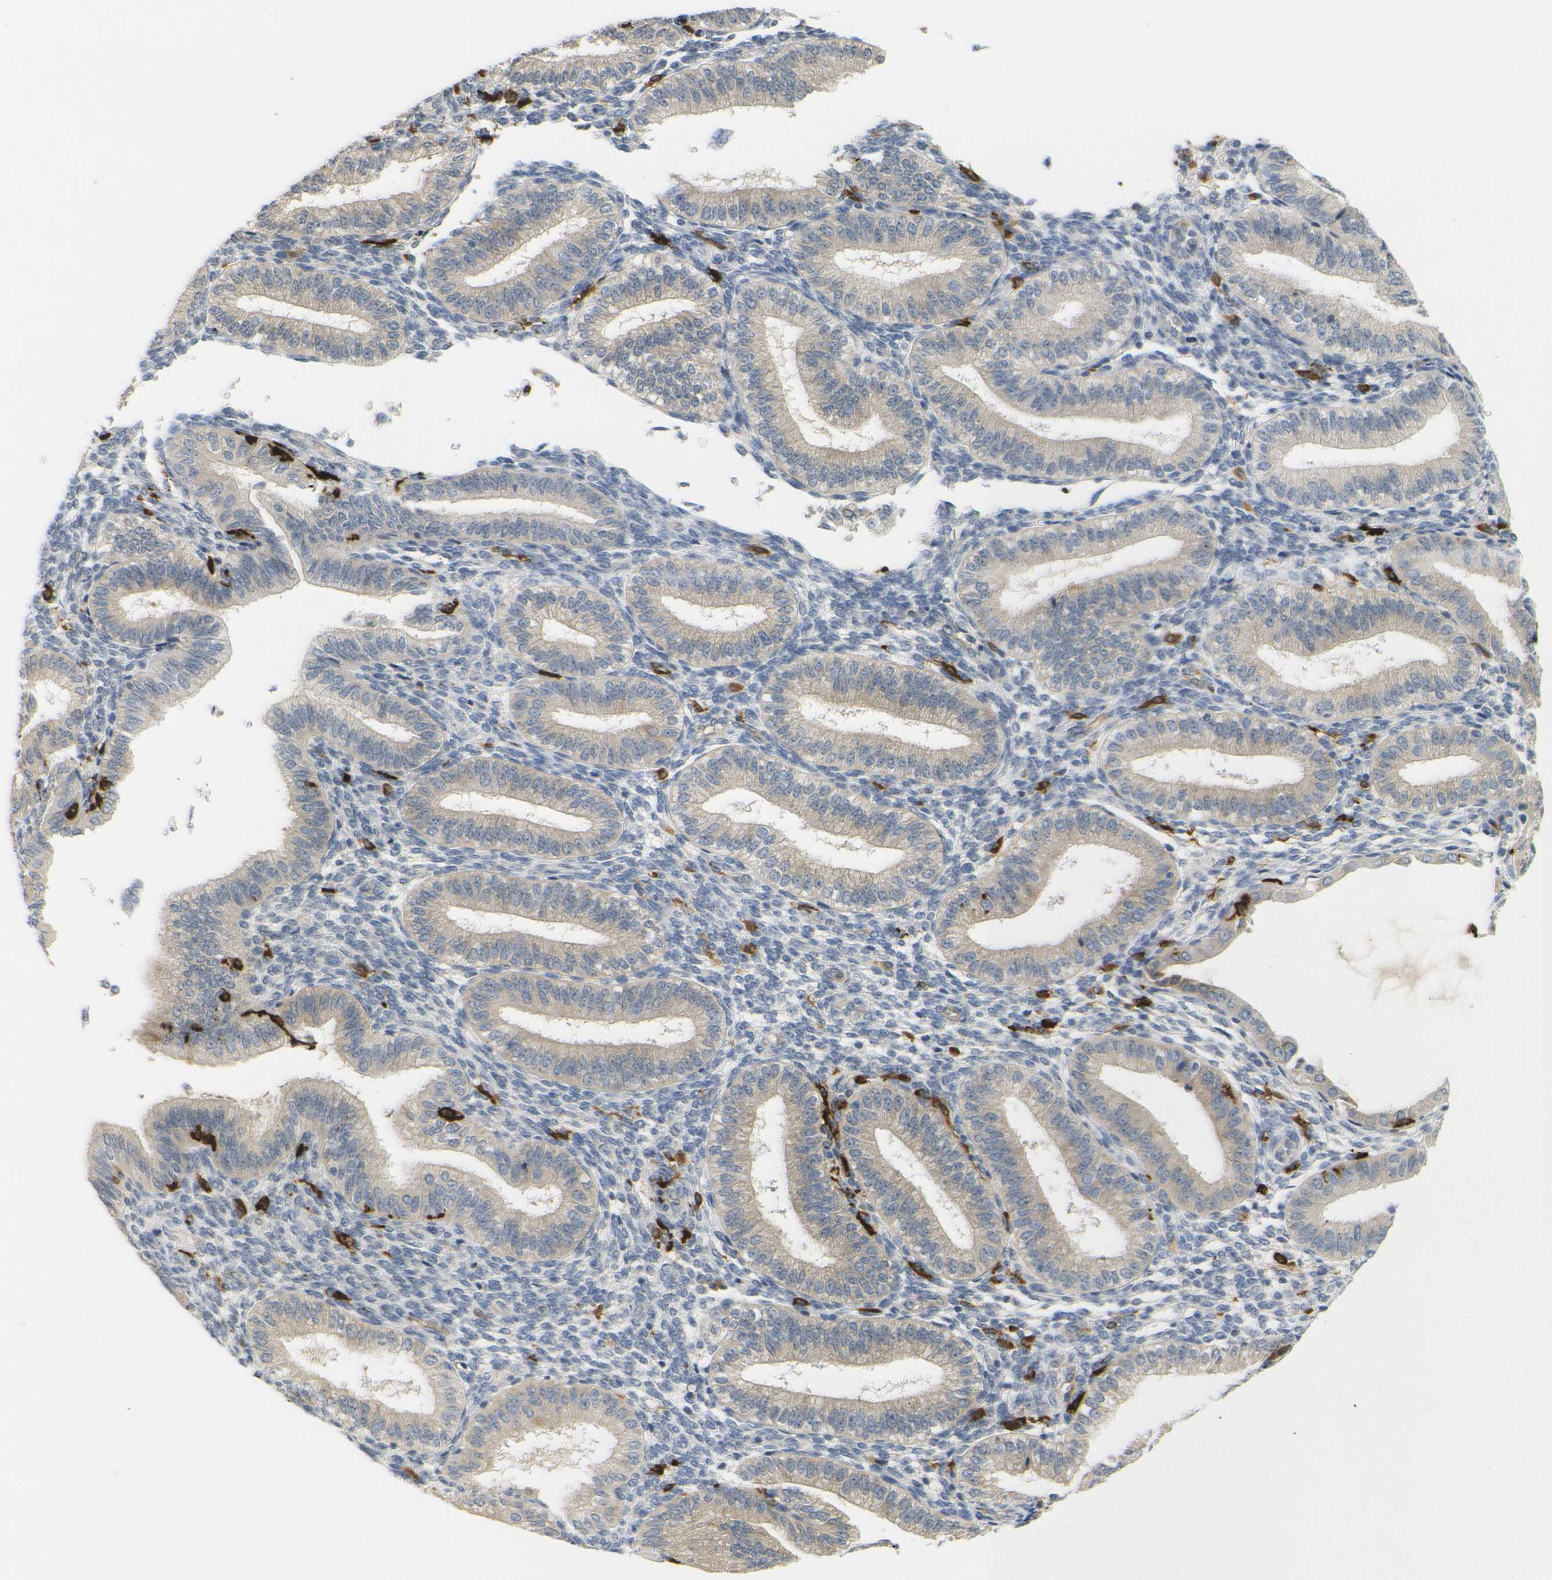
{"staining": {"intensity": "negative", "quantity": "none", "location": "none"}, "tissue": "endometrium", "cell_type": "Cells in endometrial stroma", "image_type": "normal", "snomed": [{"axis": "morphology", "description": "Normal tissue, NOS"}, {"axis": "topography", "description": "Endometrium"}], "caption": "Immunohistochemical staining of normal endometrium demonstrates no significant positivity in cells in endometrial stroma.", "gene": "HLA", "patient": {"sex": "female", "age": 39}}